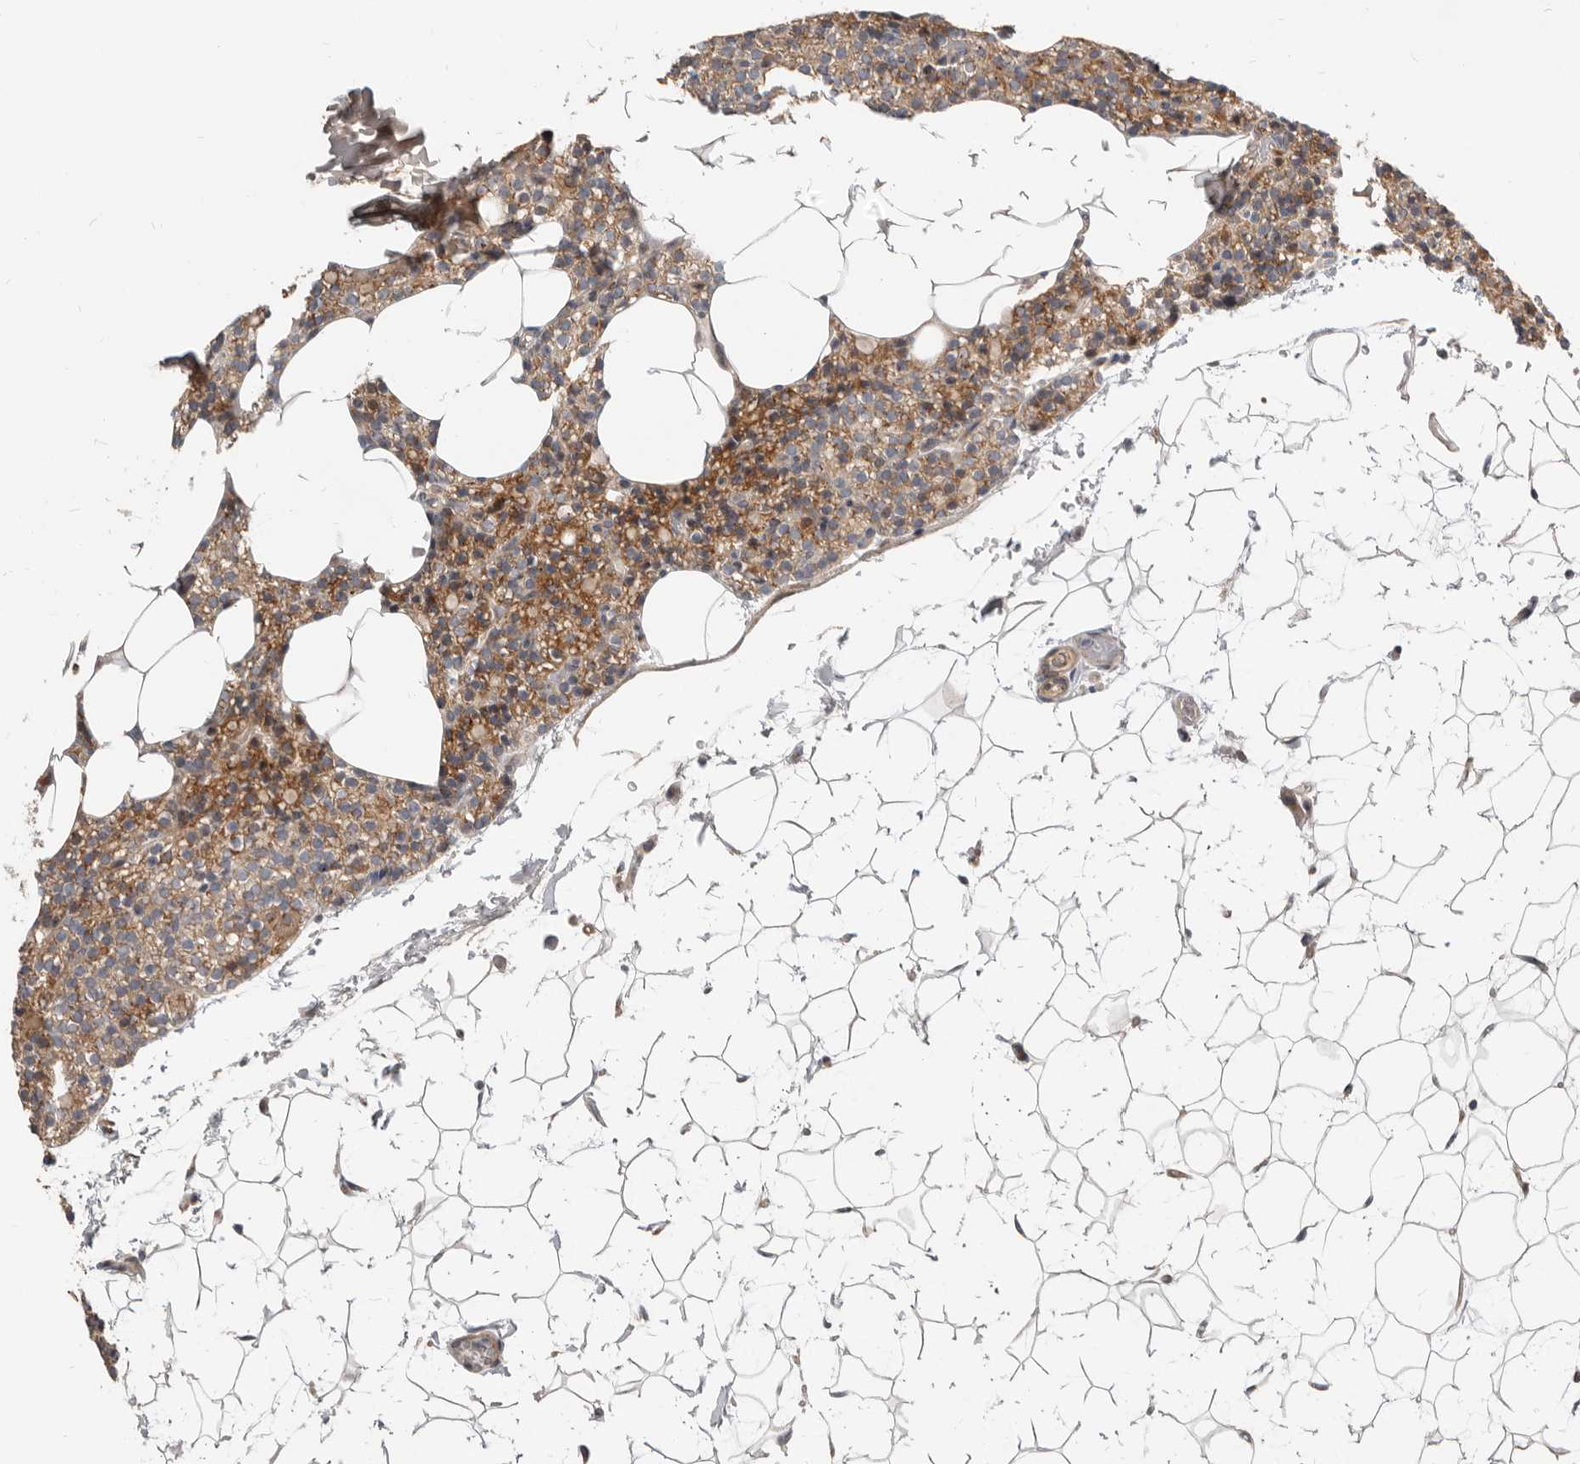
{"staining": {"intensity": "moderate", "quantity": "<25%", "location": "cytoplasmic/membranous"}, "tissue": "parathyroid gland", "cell_type": "Glandular cells", "image_type": "normal", "snomed": [{"axis": "morphology", "description": "Normal tissue, NOS"}, {"axis": "topography", "description": "Parathyroid gland"}], "caption": "Glandular cells show moderate cytoplasmic/membranous staining in about <25% of cells in normal parathyroid gland. The staining was performed using DAB (3,3'-diaminobenzidine) to visualize the protein expression in brown, while the nuclei were stained in blue with hematoxylin (Magnification: 20x).", "gene": "NPY4R2", "patient": {"sex": "female", "age": 56}}